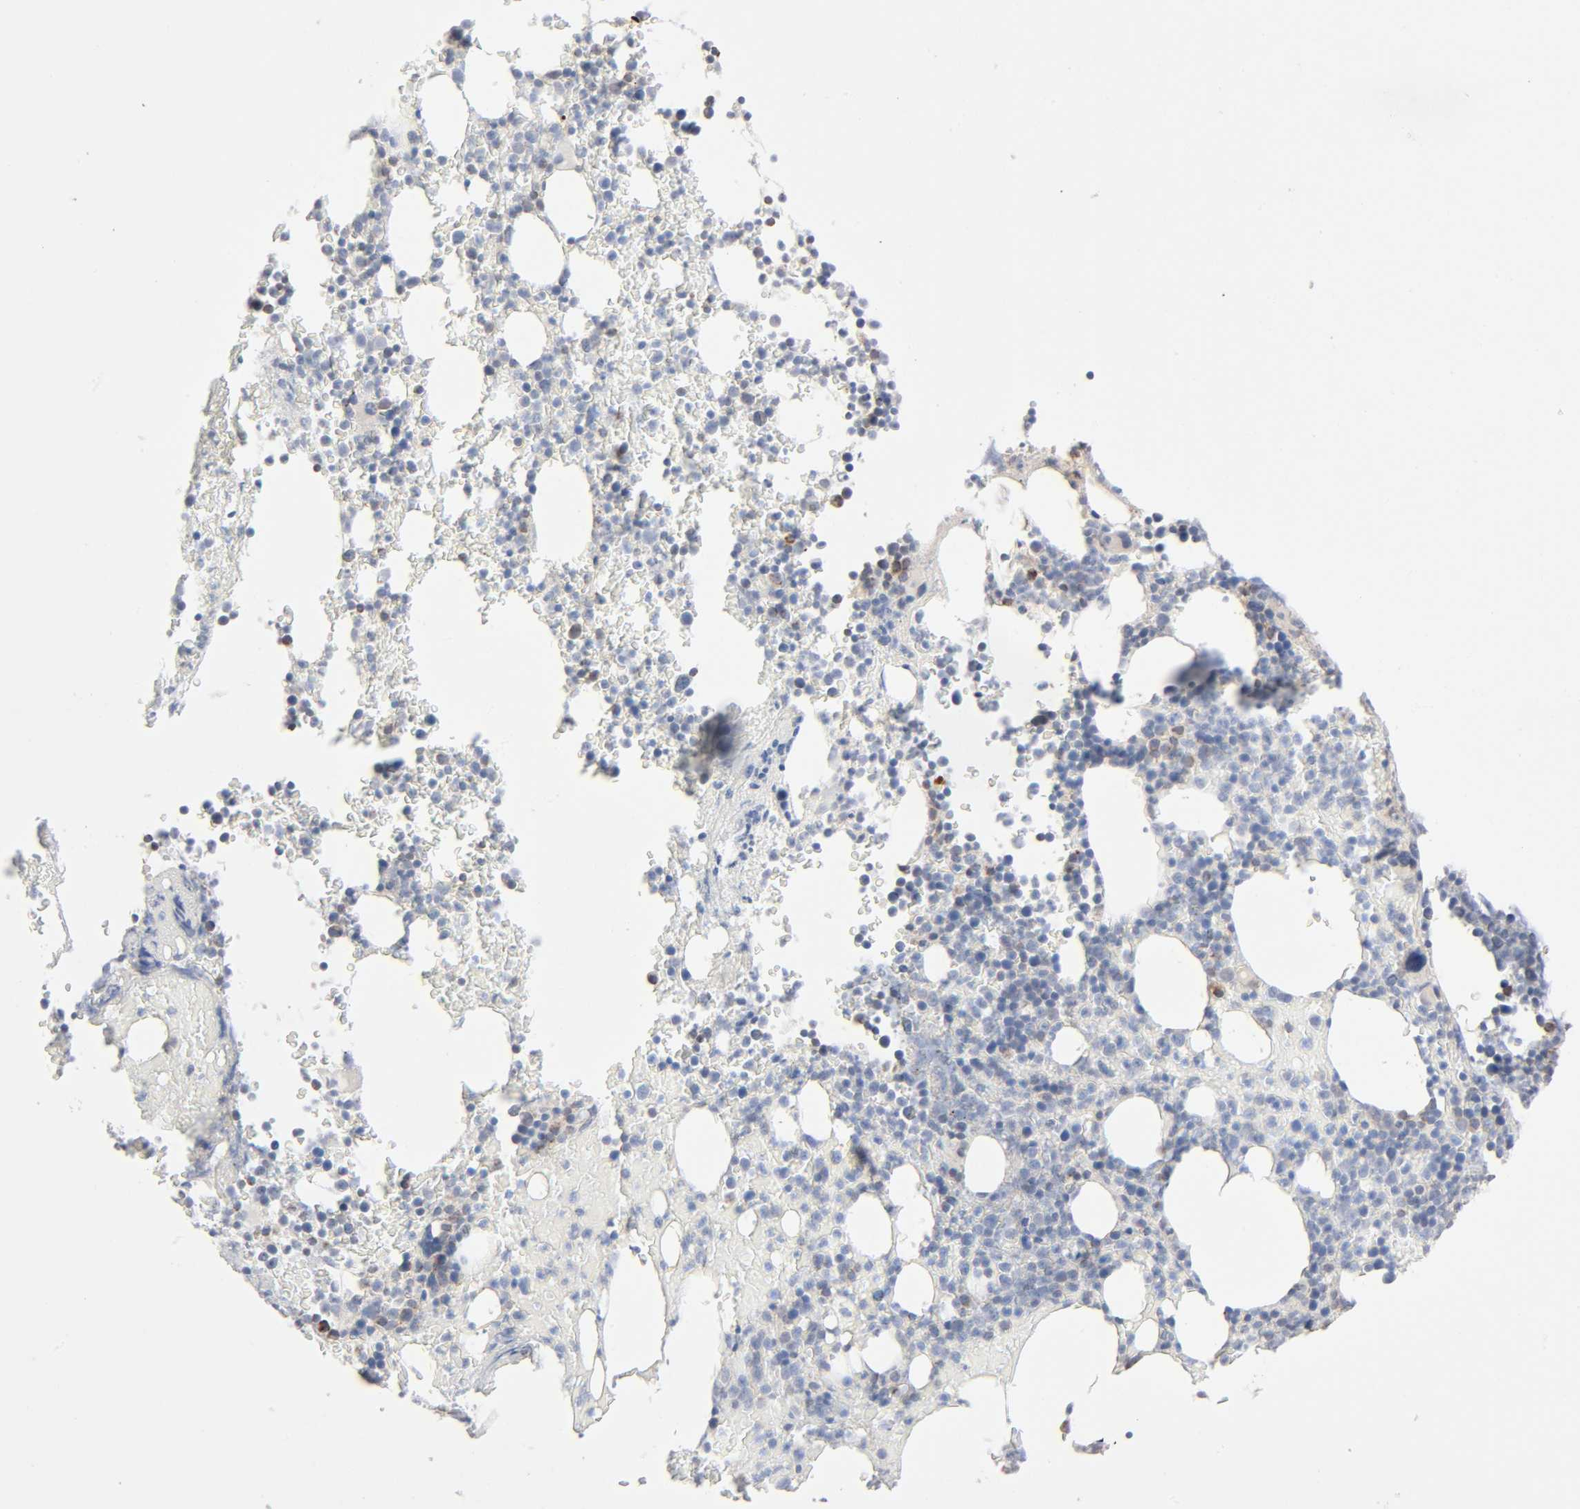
{"staining": {"intensity": "moderate", "quantity": "<25%", "location": "cytoplasmic/membranous"}, "tissue": "bone marrow", "cell_type": "Hematopoietic cells", "image_type": "normal", "snomed": [{"axis": "morphology", "description": "Normal tissue, NOS"}, {"axis": "topography", "description": "Bone marrow"}], "caption": "Bone marrow stained for a protein (brown) displays moderate cytoplasmic/membranous positive staining in approximately <25% of hematopoietic cells.", "gene": "SYT16", "patient": {"sex": "female", "age": 66}}